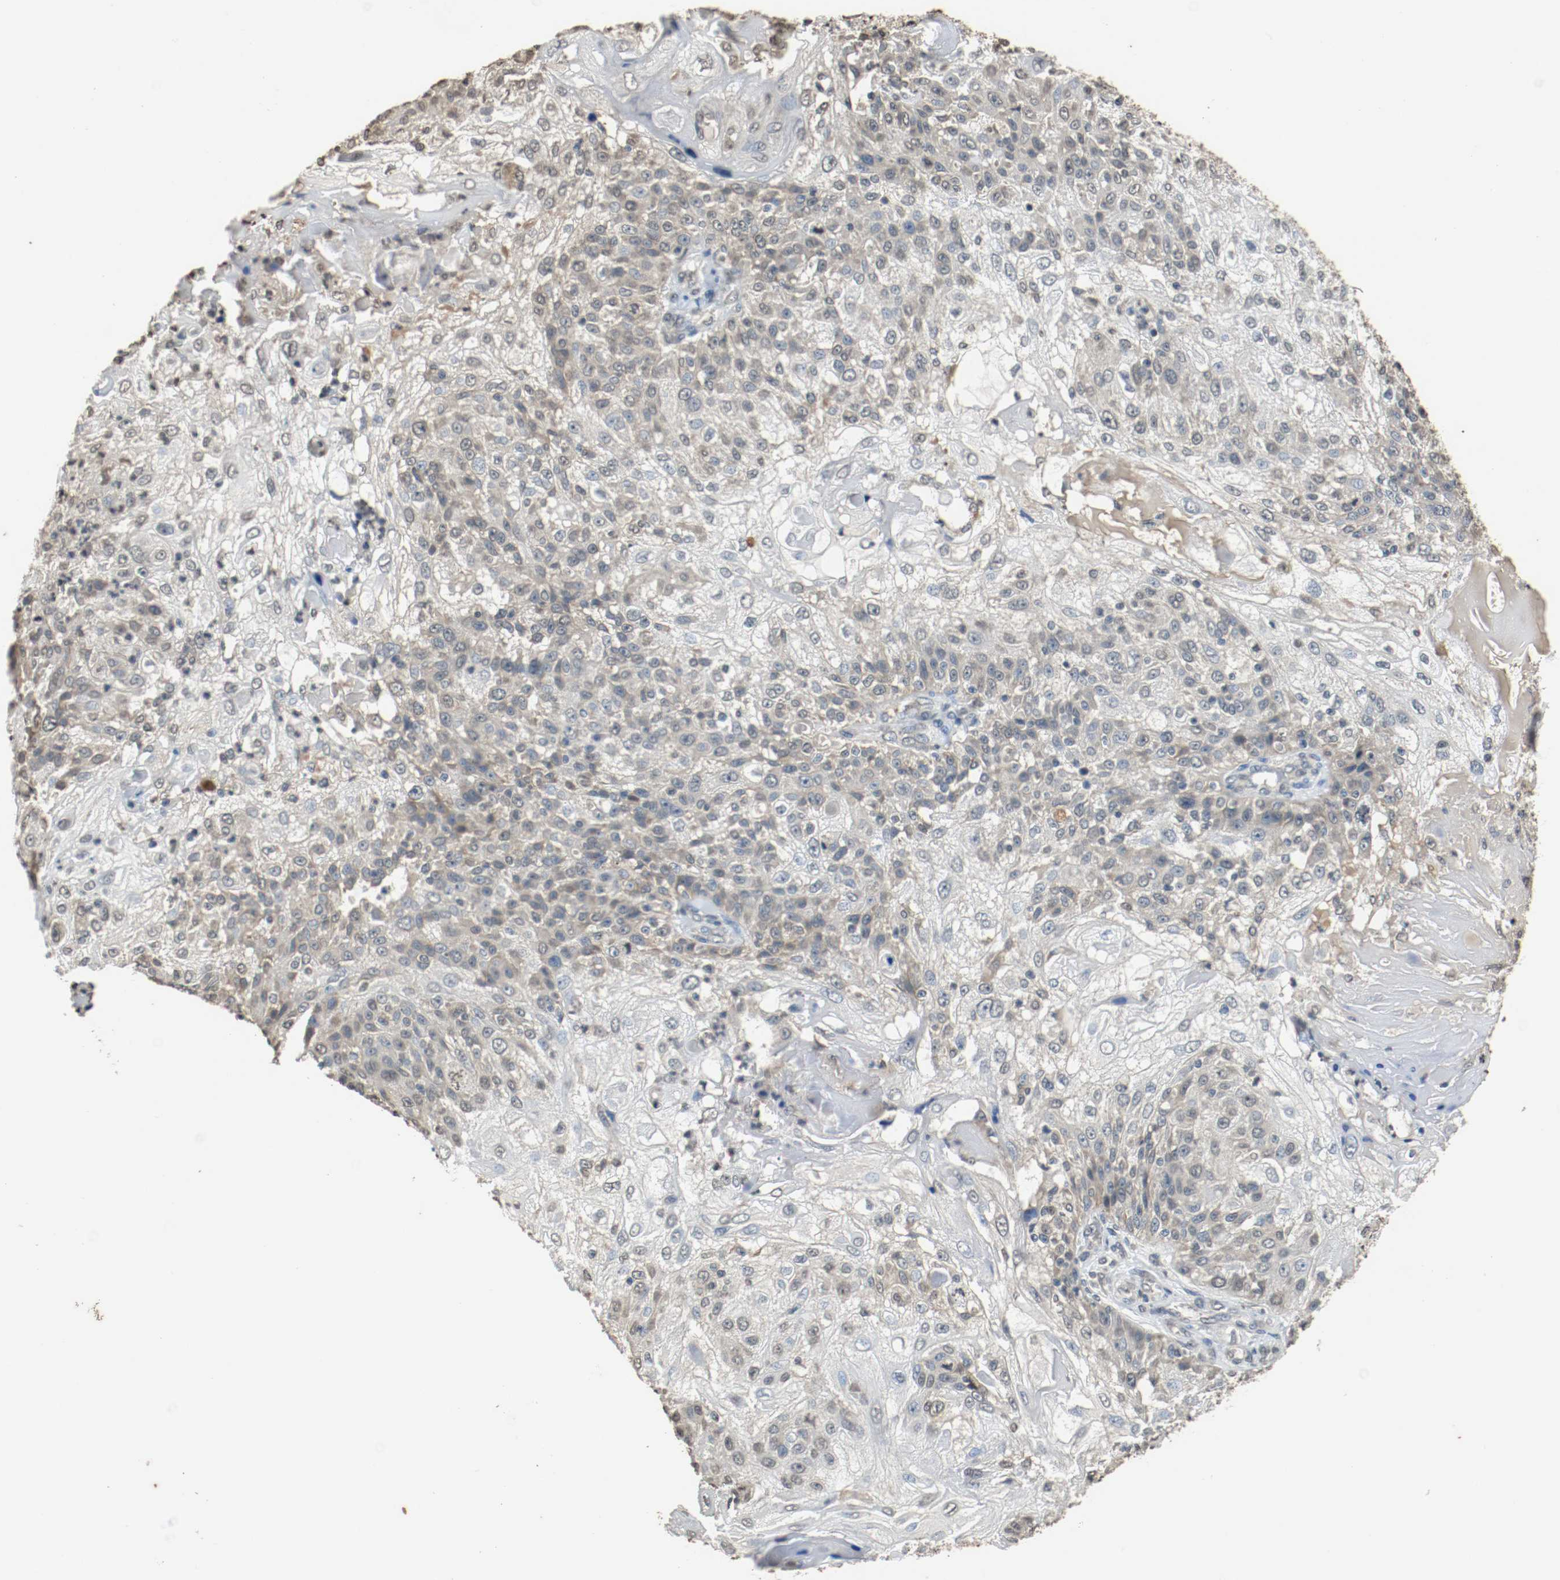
{"staining": {"intensity": "negative", "quantity": "none", "location": "none"}, "tissue": "skin cancer", "cell_type": "Tumor cells", "image_type": "cancer", "snomed": [{"axis": "morphology", "description": "Normal tissue, NOS"}, {"axis": "morphology", "description": "Squamous cell carcinoma, NOS"}, {"axis": "topography", "description": "Skin"}], "caption": "There is no significant expression in tumor cells of skin cancer (squamous cell carcinoma).", "gene": "RTN4", "patient": {"sex": "female", "age": 83}}